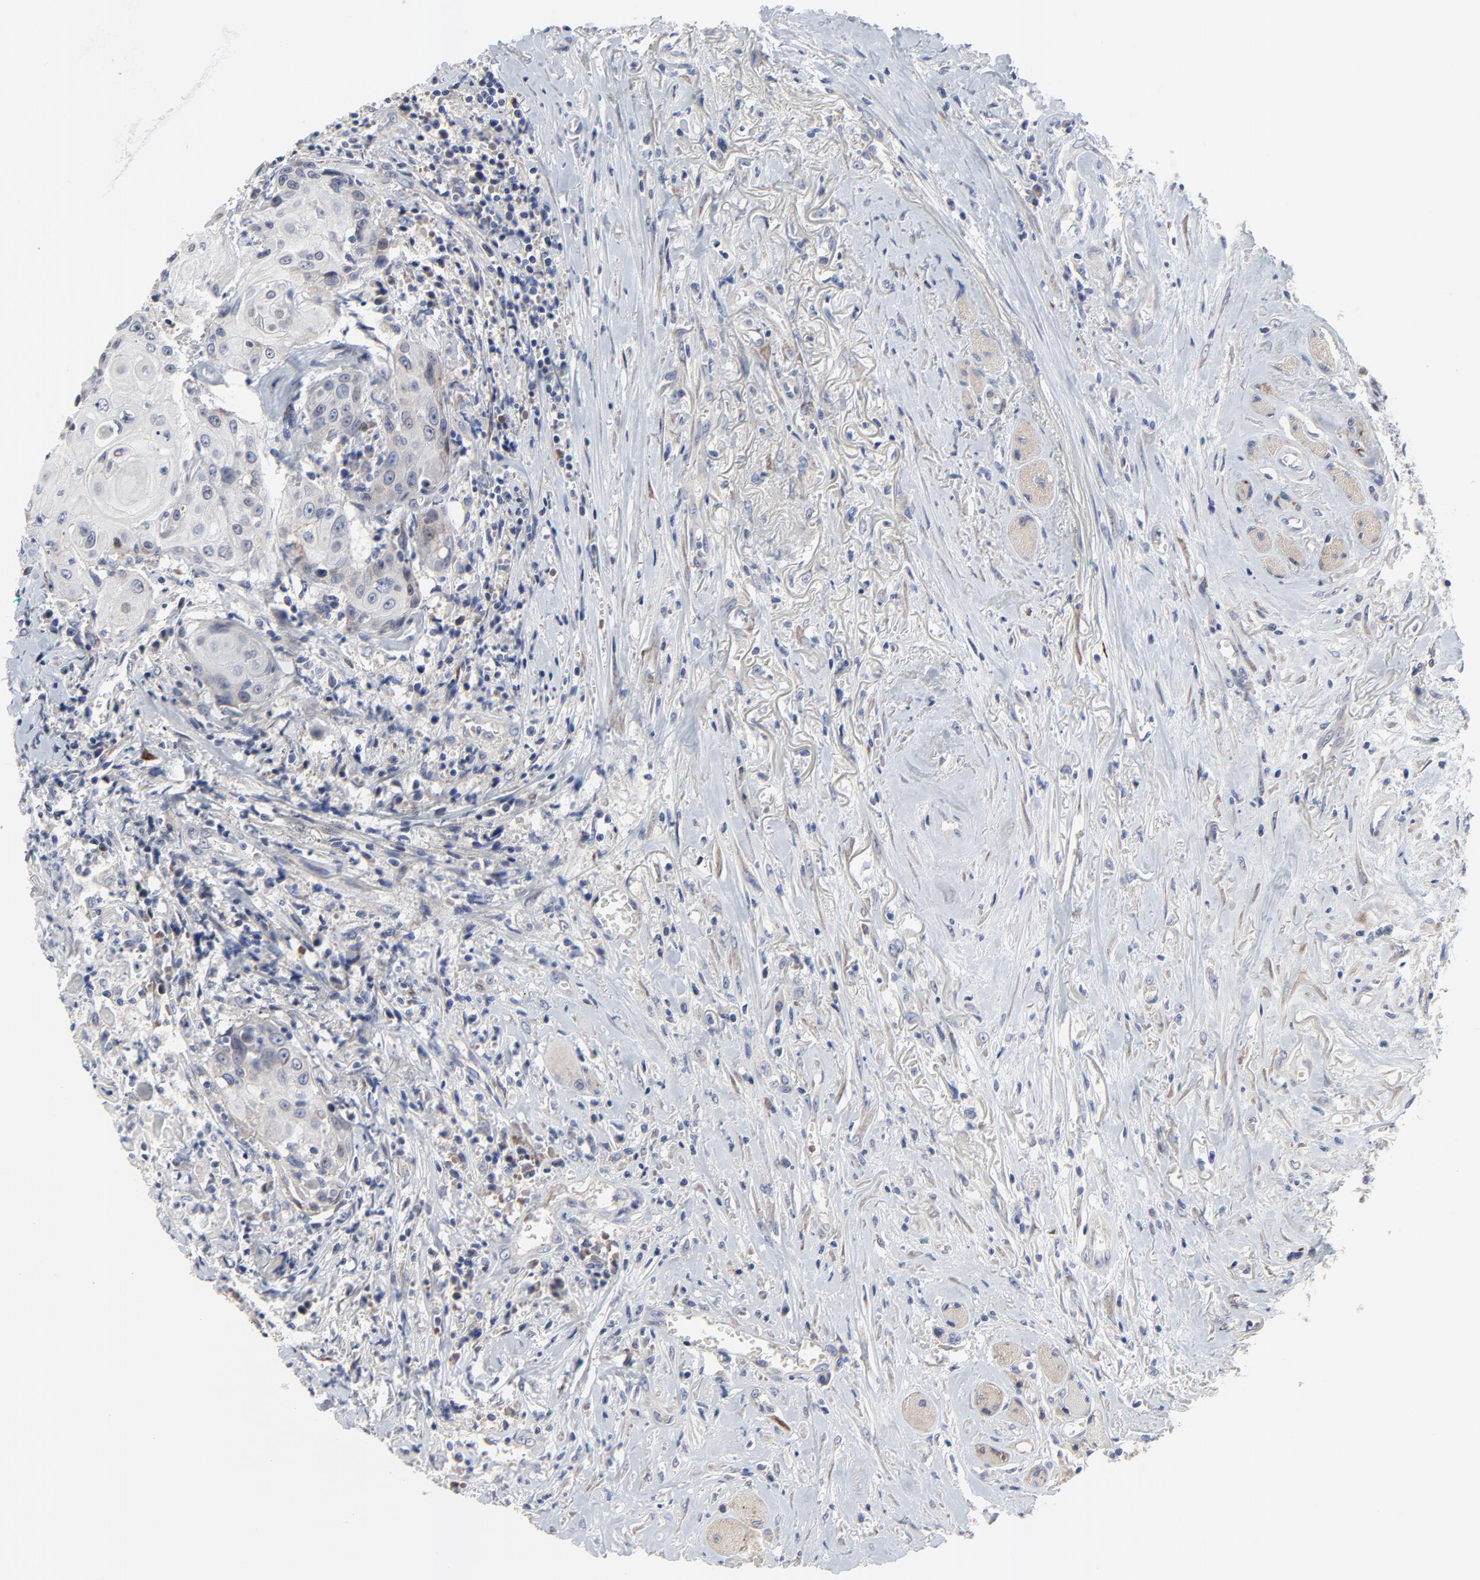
{"staining": {"intensity": "moderate", "quantity": "<25%", "location": "cytoplasmic/membranous,nuclear"}, "tissue": "head and neck cancer", "cell_type": "Tumor cells", "image_type": "cancer", "snomed": [{"axis": "morphology", "description": "Squamous cell carcinoma, NOS"}, {"axis": "topography", "description": "Oral tissue"}, {"axis": "topography", "description": "Head-Neck"}], "caption": "Immunohistochemical staining of squamous cell carcinoma (head and neck) shows moderate cytoplasmic/membranous and nuclear protein expression in about <25% of tumor cells.", "gene": "NLGN3", "patient": {"sex": "female", "age": 82}}